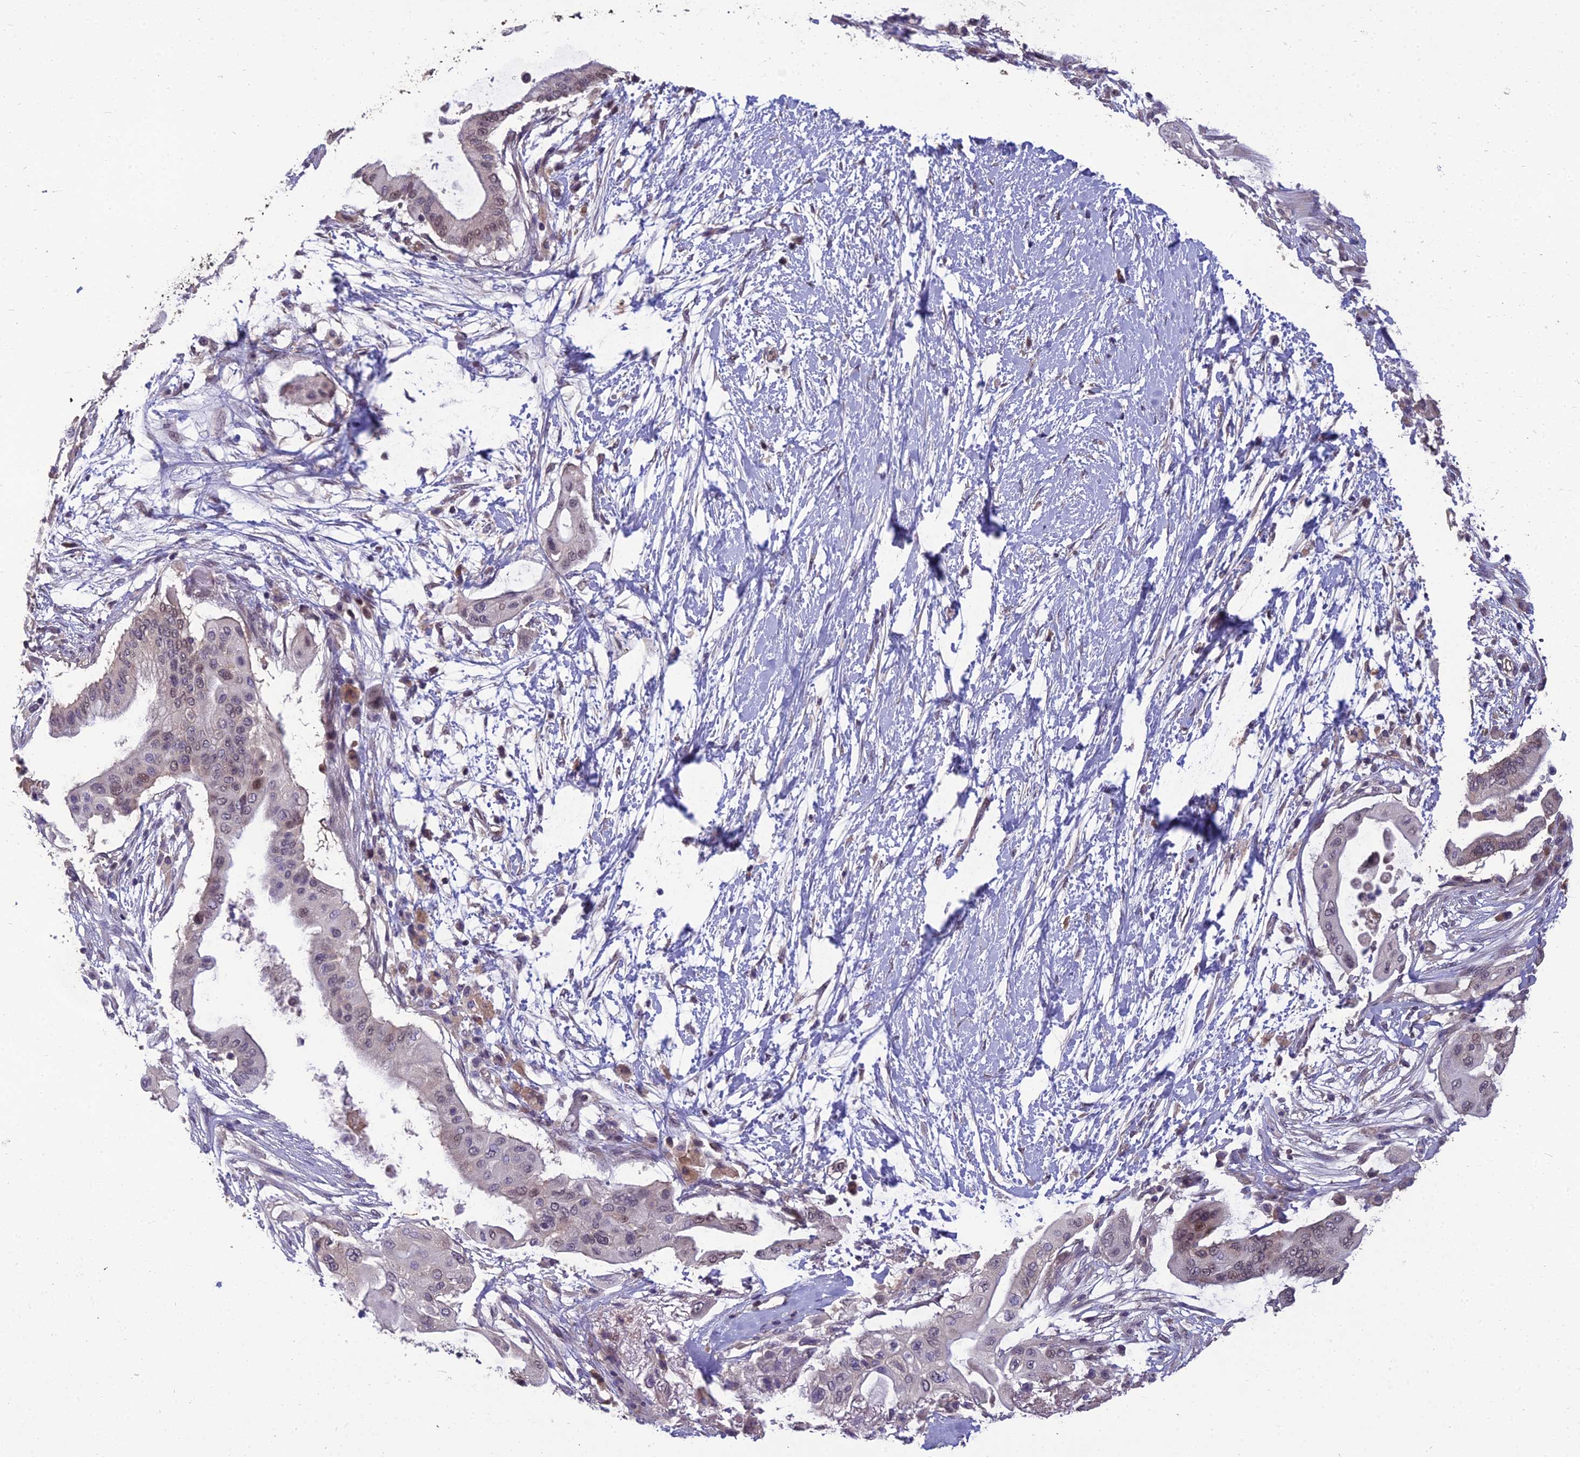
{"staining": {"intensity": "weak", "quantity": "25%-75%", "location": "nuclear"}, "tissue": "pancreatic cancer", "cell_type": "Tumor cells", "image_type": "cancer", "snomed": [{"axis": "morphology", "description": "Adenocarcinoma, NOS"}, {"axis": "topography", "description": "Pancreas"}], "caption": "Brown immunohistochemical staining in human pancreatic cancer (adenocarcinoma) displays weak nuclear staining in approximately 25%-75% of tumor cells. The staining was performed using DAB (3,3'-diaminobenzidine) to visualize the protein expression in brown, while the nuclei were stained in blue with hematoxylin (Magnification: 20x).", "gene": "GRWD1", "patient": {"sex": "male", "age": 68}}